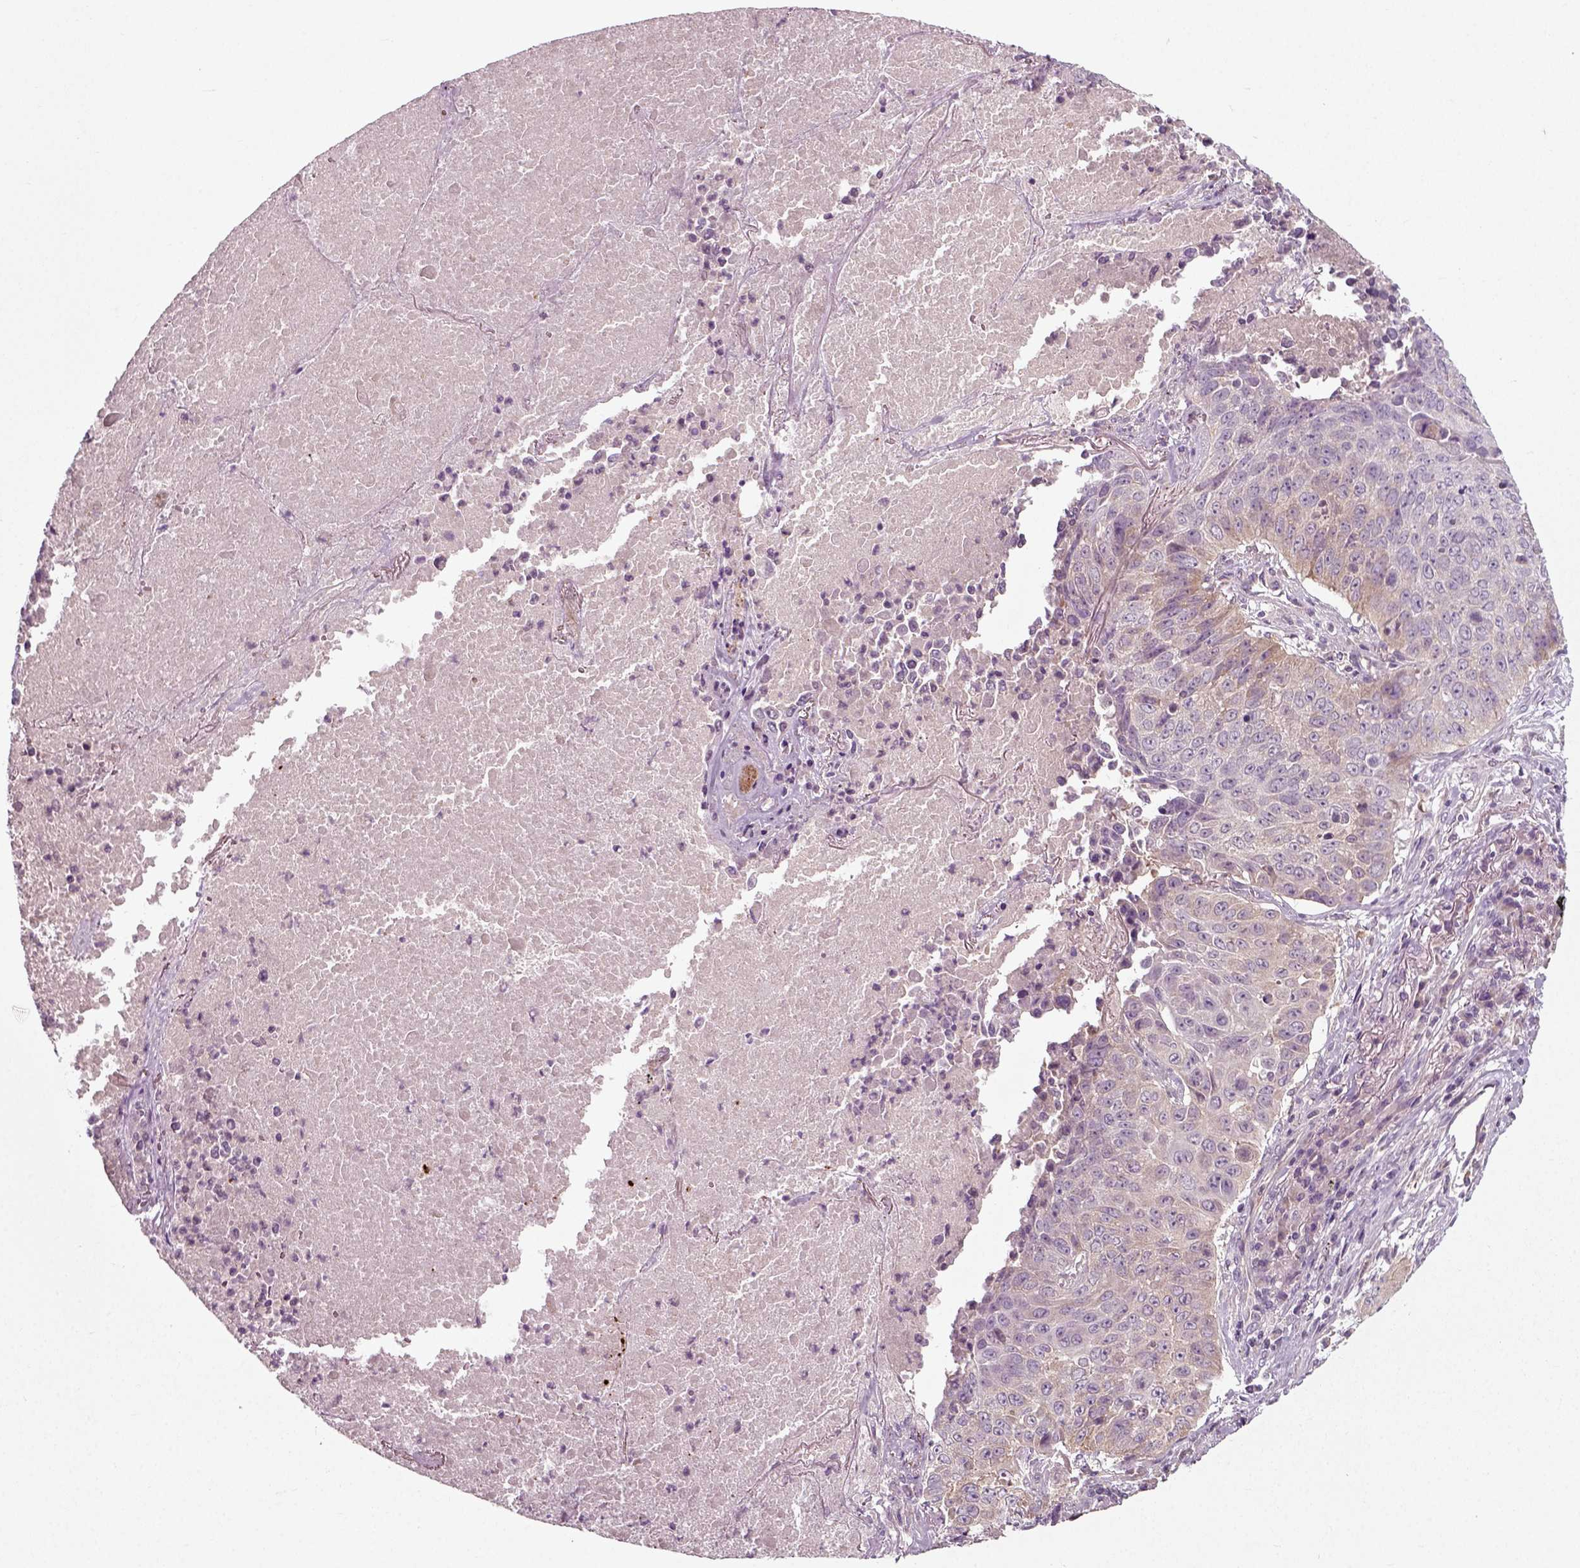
{"staining": {"intensity": "weak", "quantity": "<25%", "location": "cytoplasmic/membranous"}, "tissue": "lung cancer", "cell_type": "Tumor cells", "image_type": "cancer", "snomed": [{"axis": "morphology", "description": "Normal tissue, NOS"}, {"axis": "morphology", "description": "Squamous cell carcinoma, NOS"}, {"axis": "topography", "description": "Bronchus"}, {"axis": "topography", "description": "Lung"}], "caption": "This is an immunohistochemistry photomicrograph of lung cancer. There is no positivity in tumor cells.", "gene": "RND2", "patient": {"sex": "male", "age": 64}}